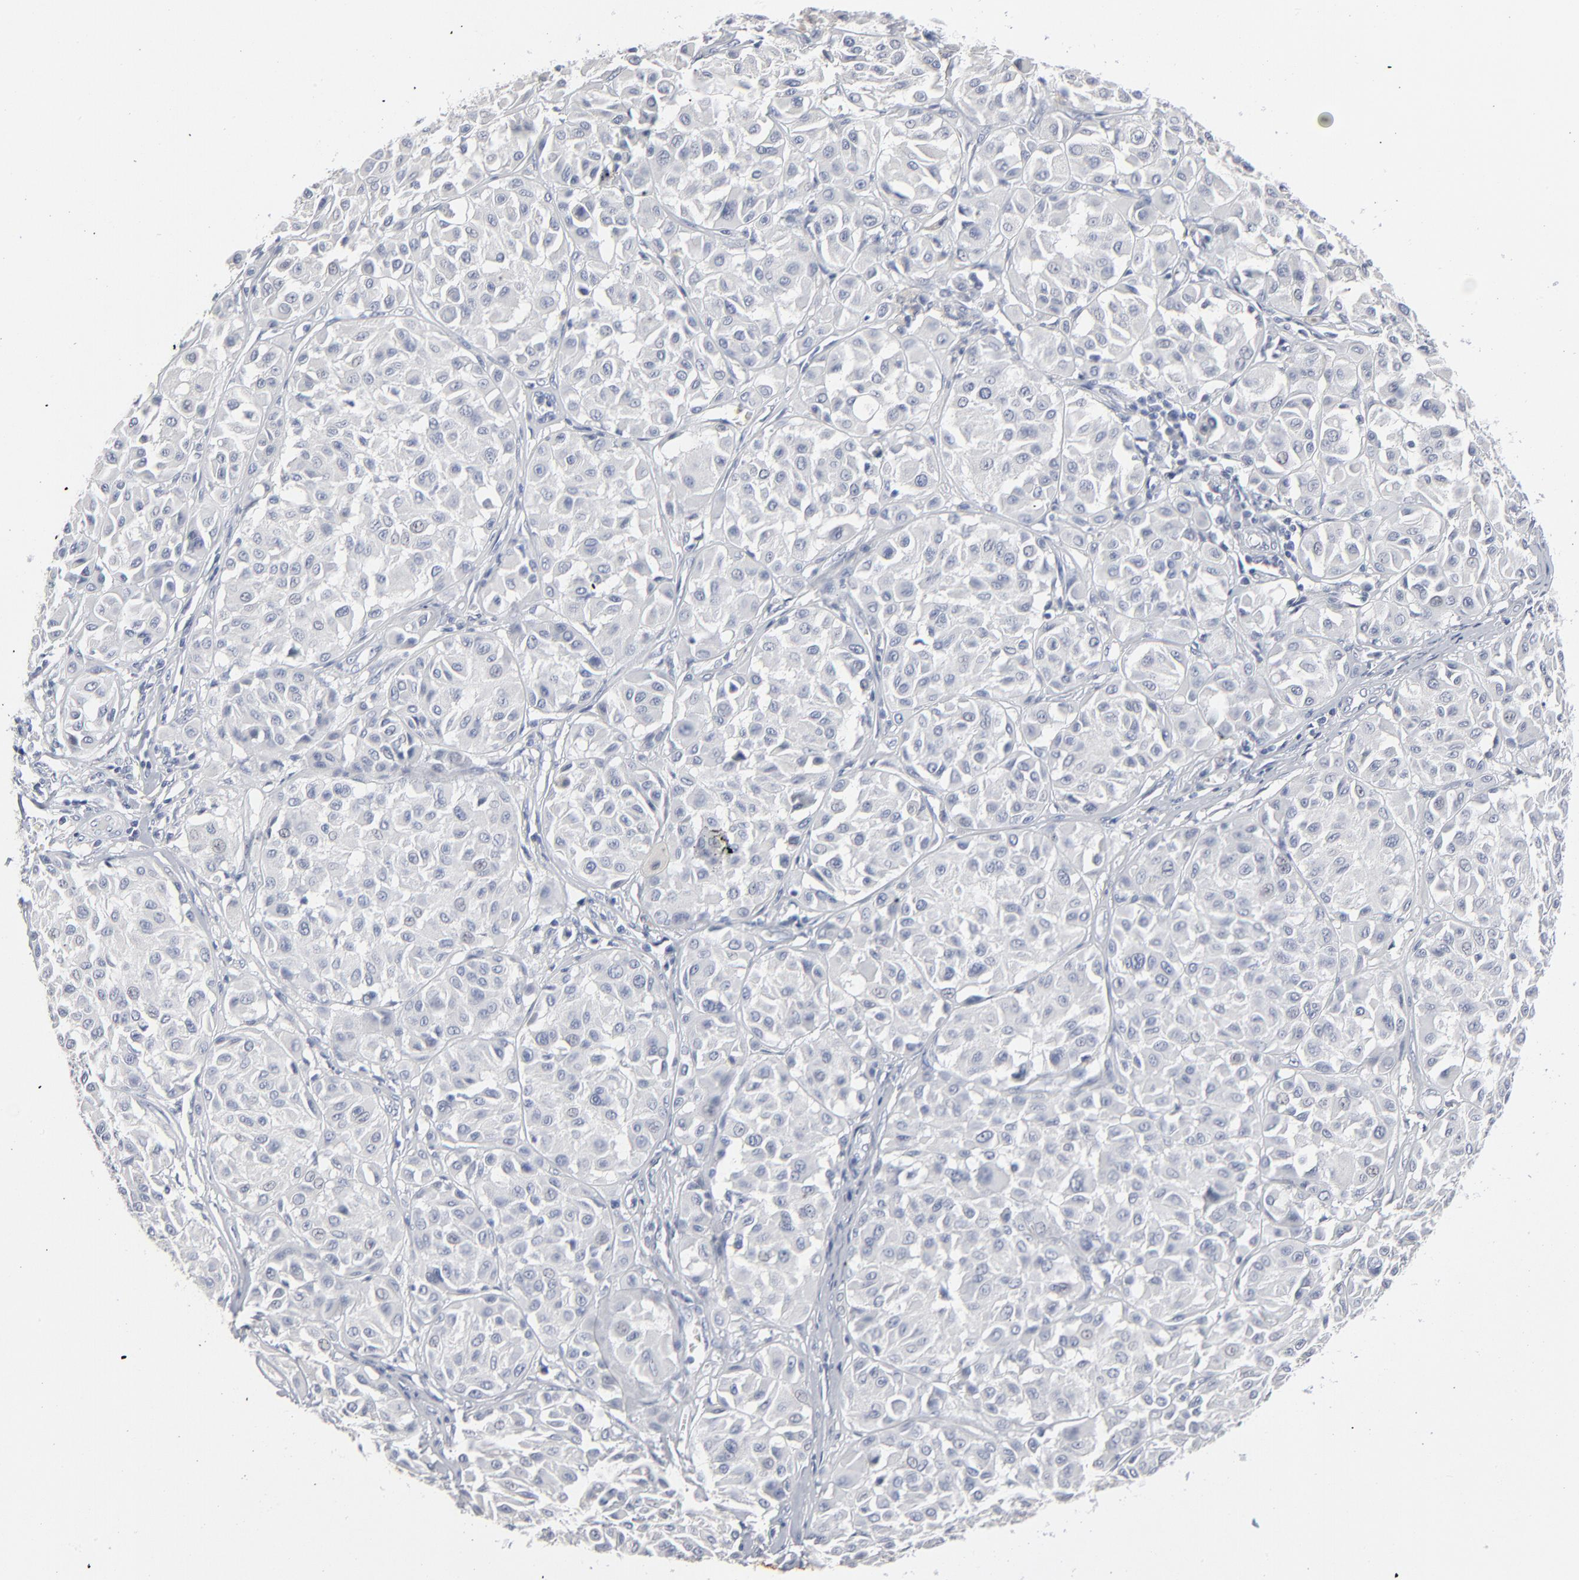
{"staining": {"intensity": "negative", "quantity": "none", "location": "none"}, "tissue": "melanoma", "cell_type": "Tumor cells", "image_type": "cancer", "snomed": [{"axis": "morphology", "description": "Malignant melanoma, Metastatic site"}, {"axis": "topography", "description": "Soft tissue"}], "caption": "Tumor cells show no significant protein positivity in malignant melanoma (metastatic site). (Brightfield microscopy of DAB immunohistochemistry (IHC) at high magnification).", "gene": "PAGE1", "patient": {"sex": "male", "age": 41}}